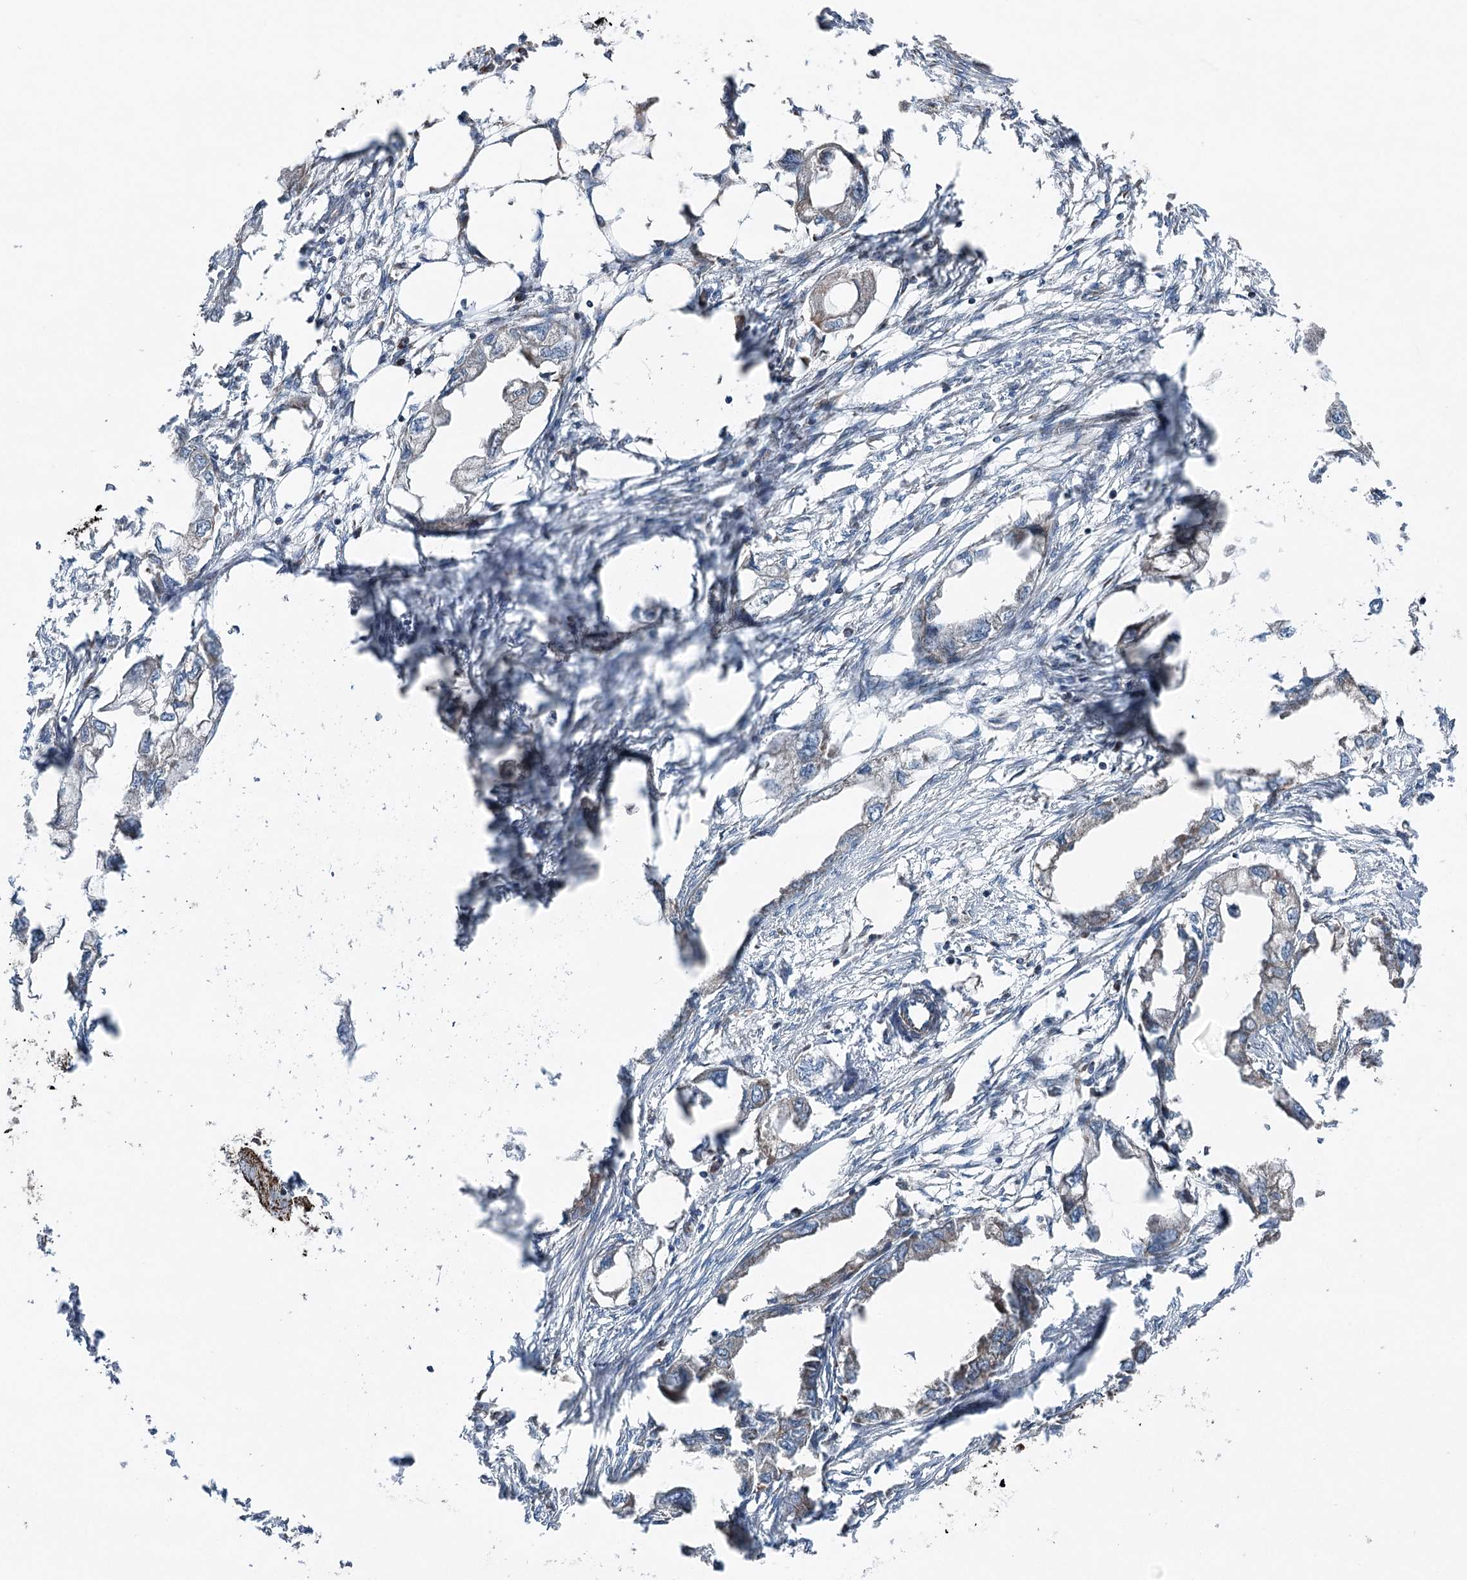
{"staining": {"intensity": "negative", "quantity": "none", "location": "none"}, "tissue": "endometrial cancer", "cell_type": "Tumor cells", "image_type": "cancer", "snomed": [{"axis": "morphology", "description": "Adenocarcinoma, NOS"}, {"axis": "morphology", "description": "Adenocarcinoma, metastatic, NOS"}, {"axis": "topography", "description": "Adipose tissue"}, {"axis": "topography", "description": "Endometrium"}], "caption": "Human endometrial cancer stained for a protein using immunohistochemistry demonstrates no staining in tumor cells.", "gene": "UCN3", "patient": {"sex": "female", "age": 67}}